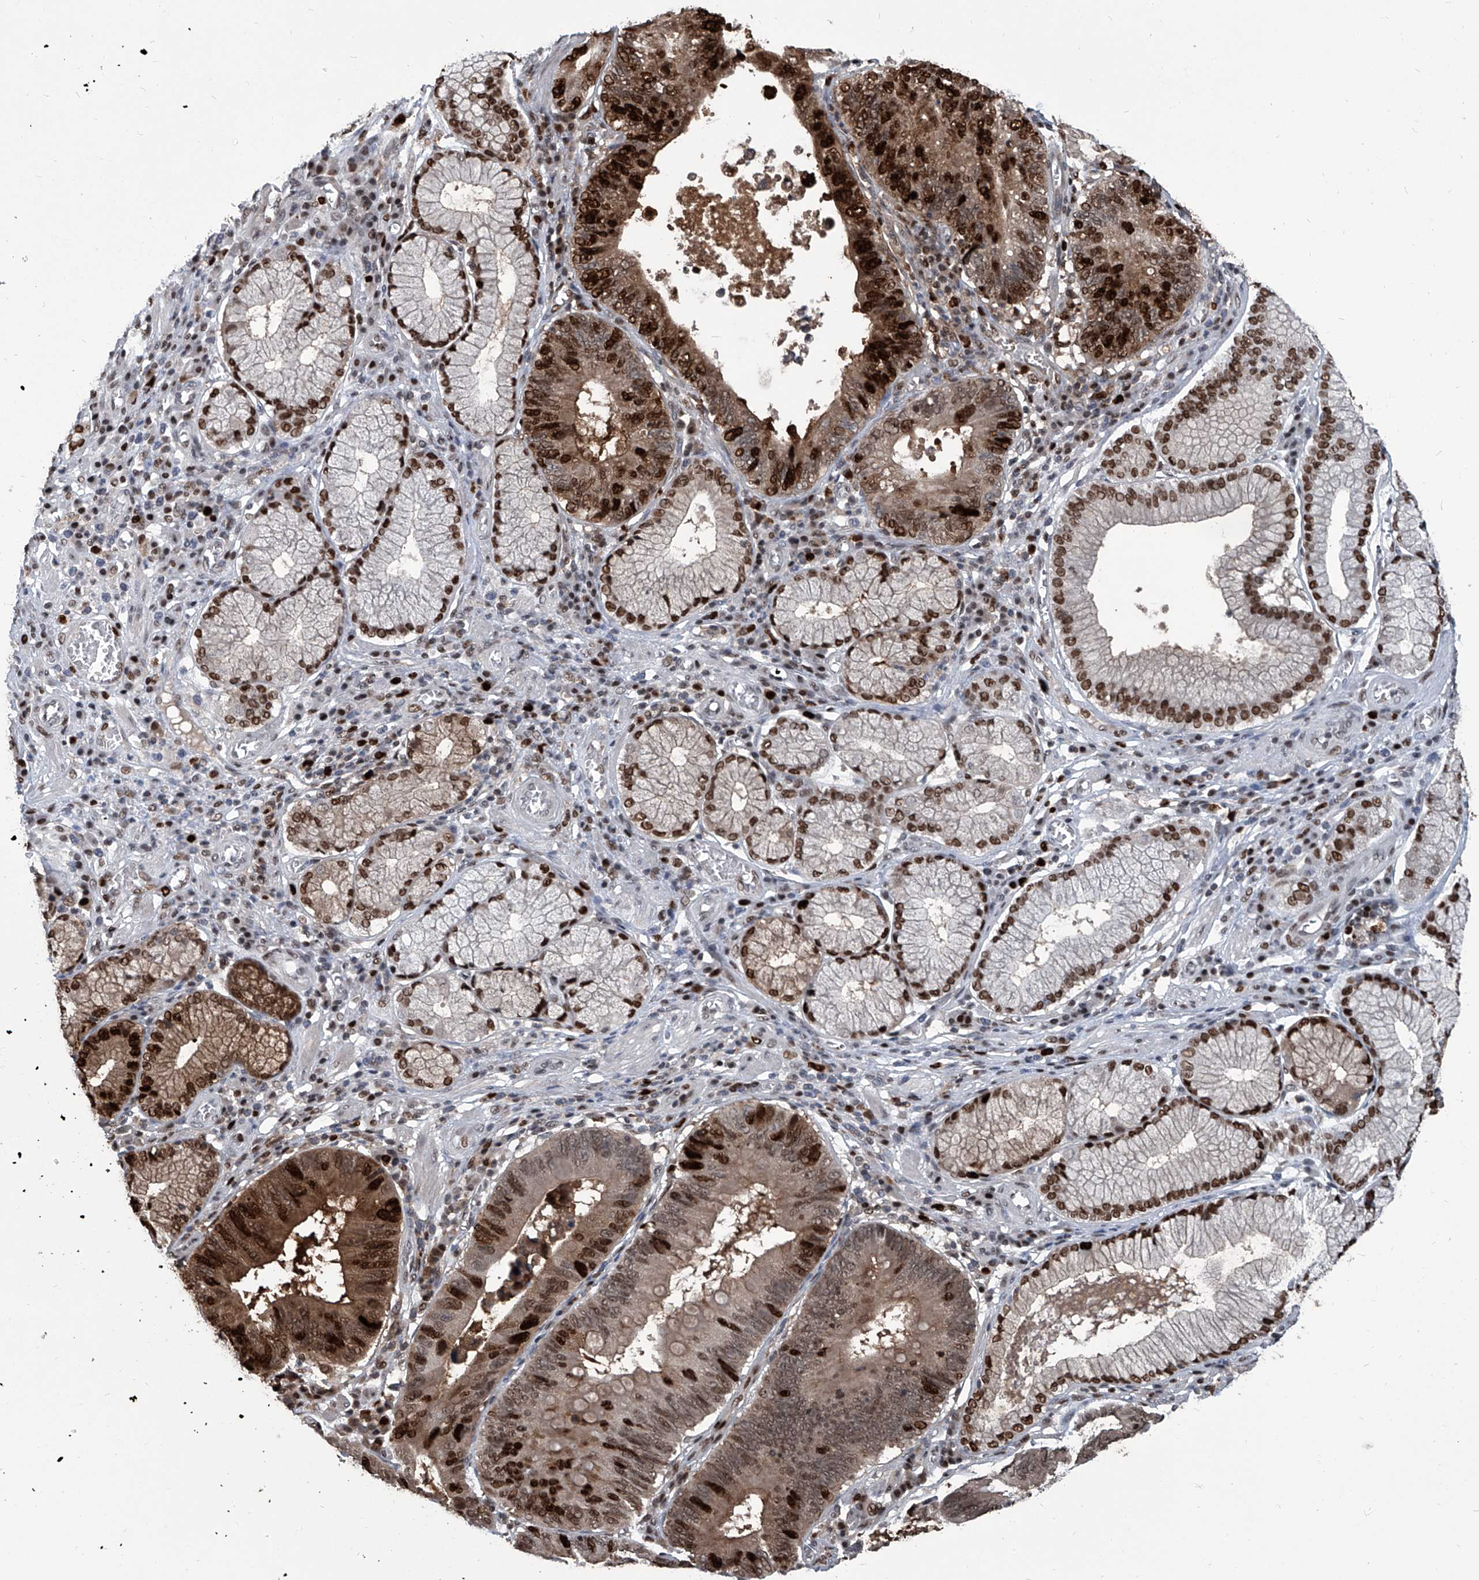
{"staining": {"intensity": "strong", "quantity": ">75%", "location": "cytoplasmic/membranous,nuclear"}, "tissue": "stomach cancer", "cell_type": "Tumor cells", "image_type": "cancer", "snomed": [{"axis": "morphology", "description": "Adenocarcinoma, NOS"}, {"axis": "topography", "description": "Stomach"}], "caption": "High-magnification brightfield microscopy of adenocarcinoma (stomach) stained with DAB (brown) and counterstained with hematoxylin (blue). tumor cells exhibit strong cytoplasmic/membranous and nuclear expression is identified in about>75% of cells. Nuclei are stained in blue.", "gene": "PCNA", "patient": {"sex": "male", "age": 59}}